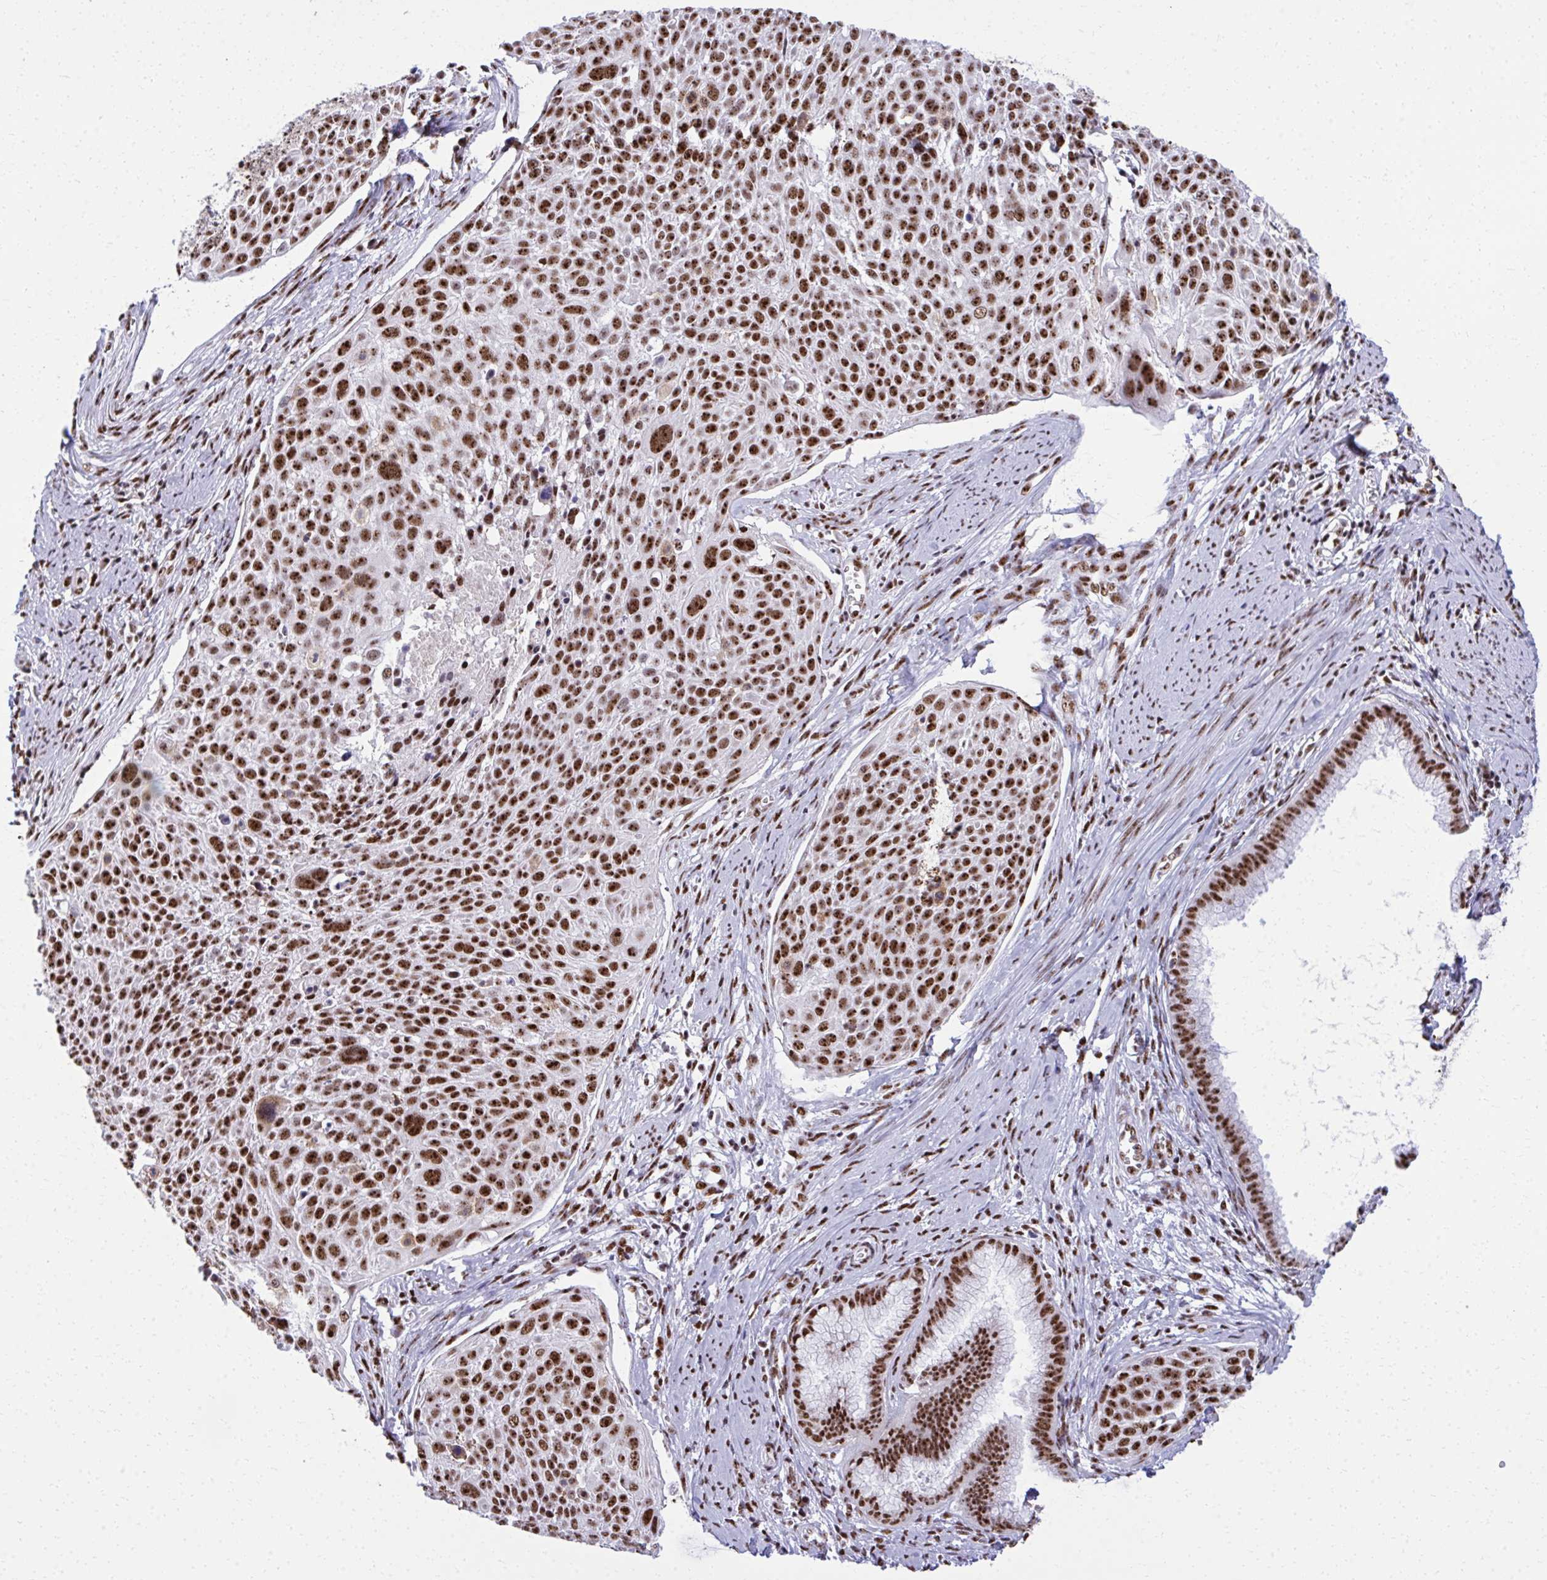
{"staining": {"intensity": "strong", "quantity": ">75%", "location": "nuclear"}, "tissue": "cervical cancer", "cell_type": "Tumor cells", "image_type": "cancer", "snomed": [{"axis": "morphology", "description": "Squamous cell carcinoma, NOS"}, {"axis": "topography", "description": "Cervix"}], "caption": "Immunohistochemical staining of cervical cancer shows high levels of strong nuclear positivity in about >75% of tumor cells. The protein of interest is shown in brown color, while the nuclei are stained blue.", "gene": "PELP1", "patient": {"sex": "female", "age": 39}}